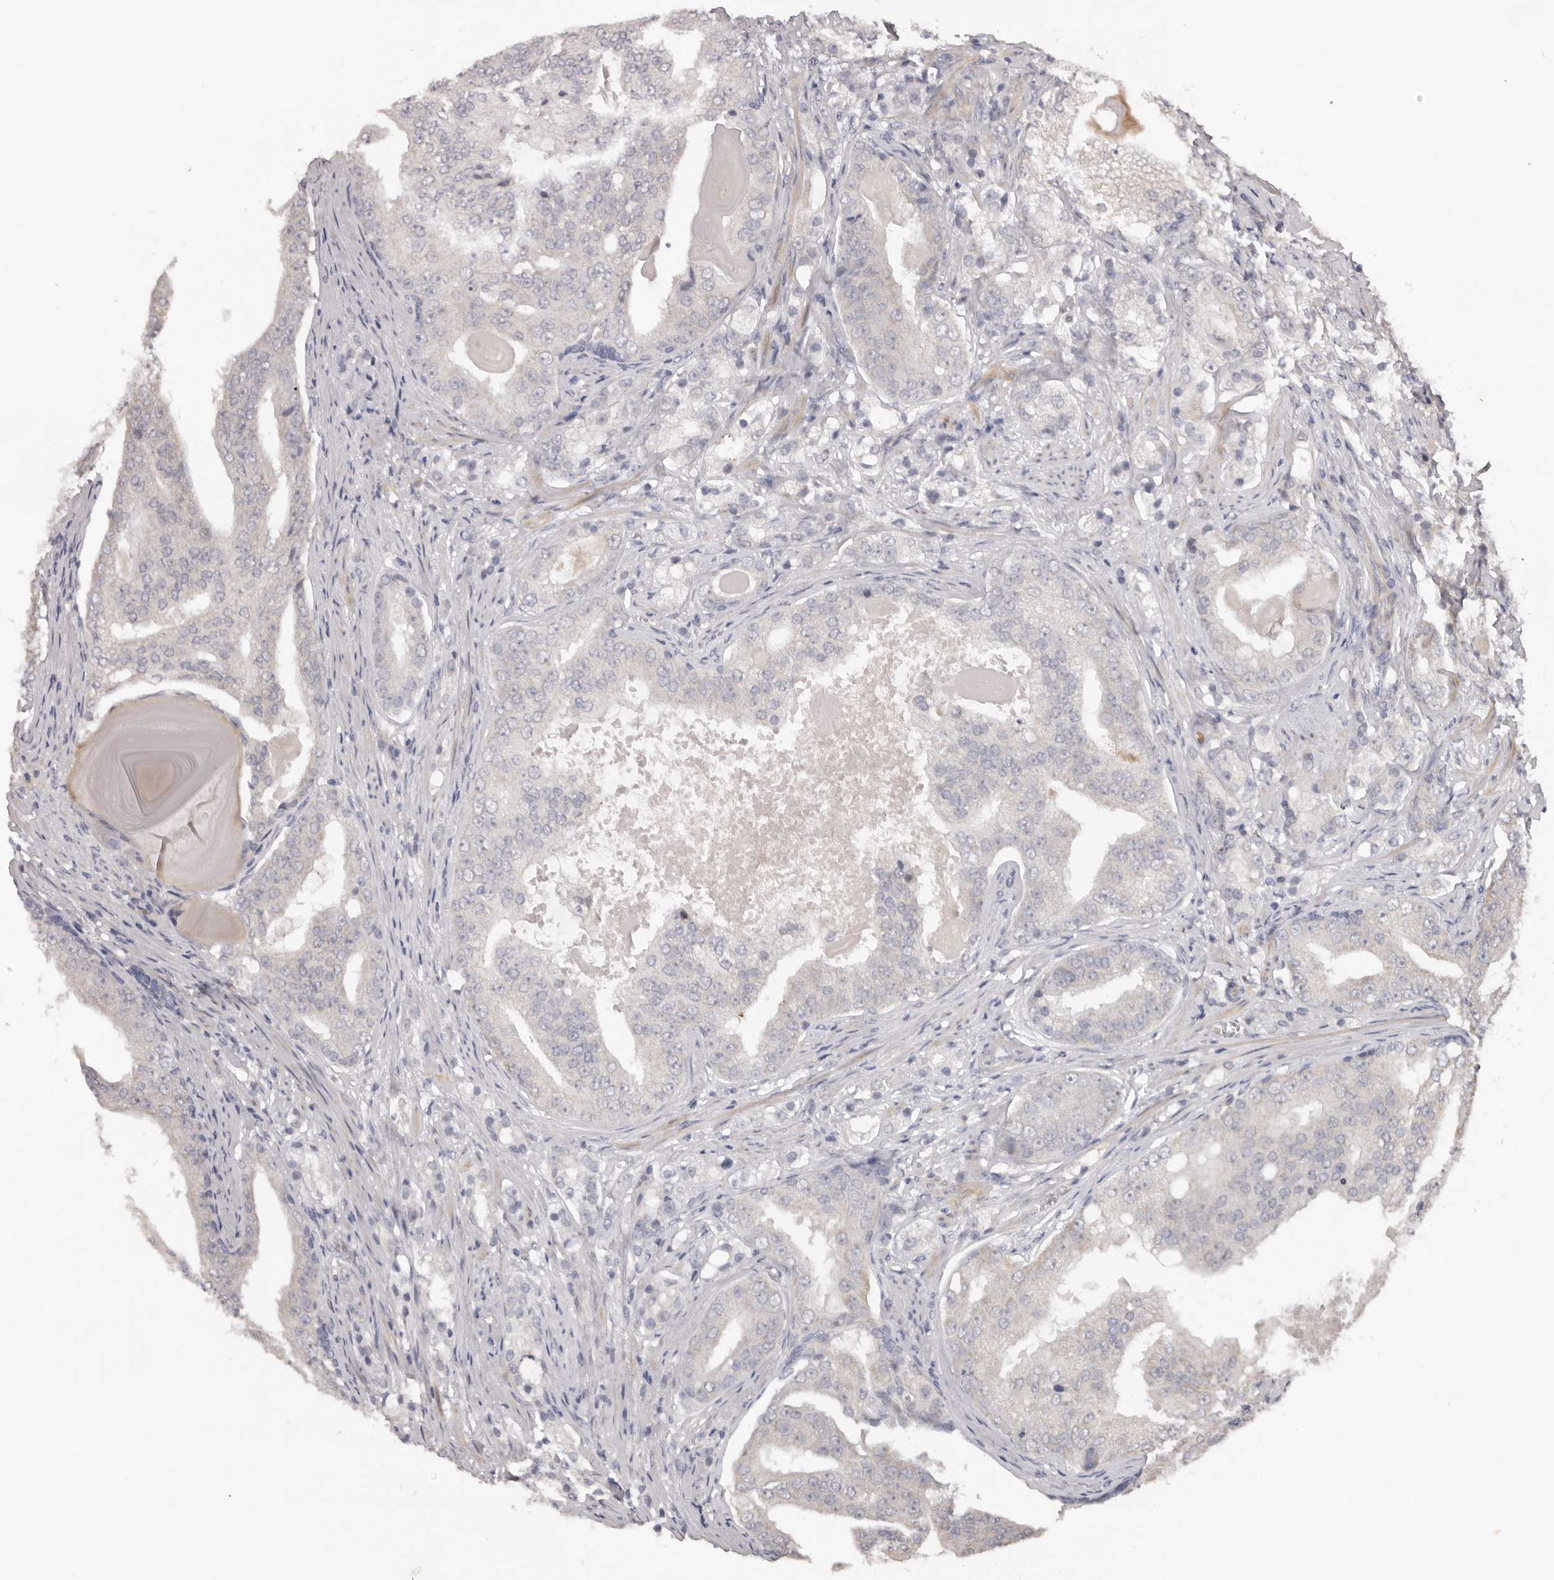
{"staining": {"intensity": "negative", "quantity": "none", "location": "none"}, "tissue": "prostate cancer", "cell_type": "Tumor cells", "image_type": "cancer", "snomed": [{"axis": "morphology", "description": "Adenocarcinoma, High grade"}, {"axis": "topography", "description": "Prostate"}], "caption": "Tumor cells show no significant expression in prostate cancer. Nuclei are stained in blue.", "gene": "TNR", "patient": {"sex": "male", "age": 68}}